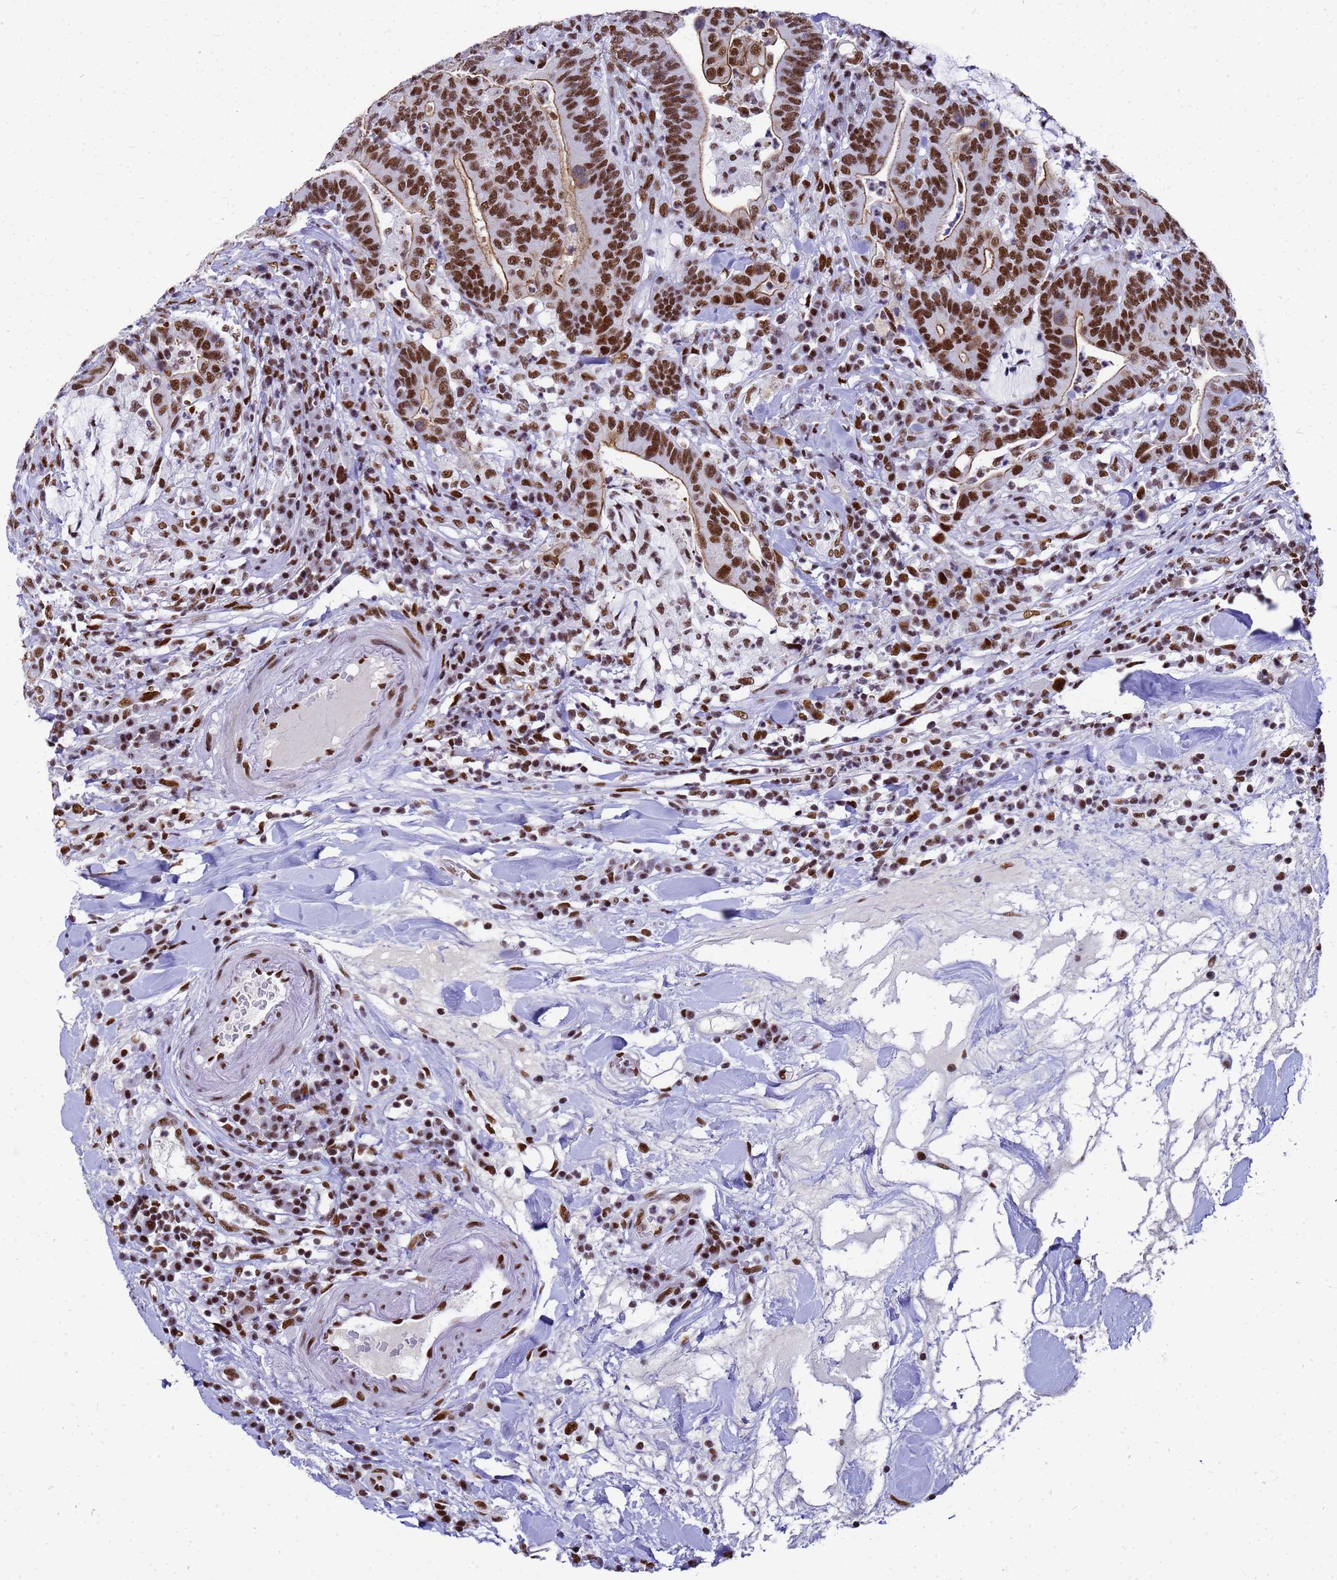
{"staining": {"intensity": "strong", "quantity": ">75%", "location": "nuclear"}, "tissue": "colorectal cancer", "cell_type": "Tumor cells", "image_type": "cancer", "snomed": [{"axis": "morphology", "description": "Adenocarcinoma, NOS"}, {"axis": "topography", "description": "Colon"}], "caption": "Immunohistochemistry (IHC) histopathology image of human adenocarcinoma (colorectal) stained for a protein (brown), which demonstrates high levels of strong nuclear expression in about >75% of tumor cells.", "gene": "SART3", "patient": {"sex": "female", "age": 66}}